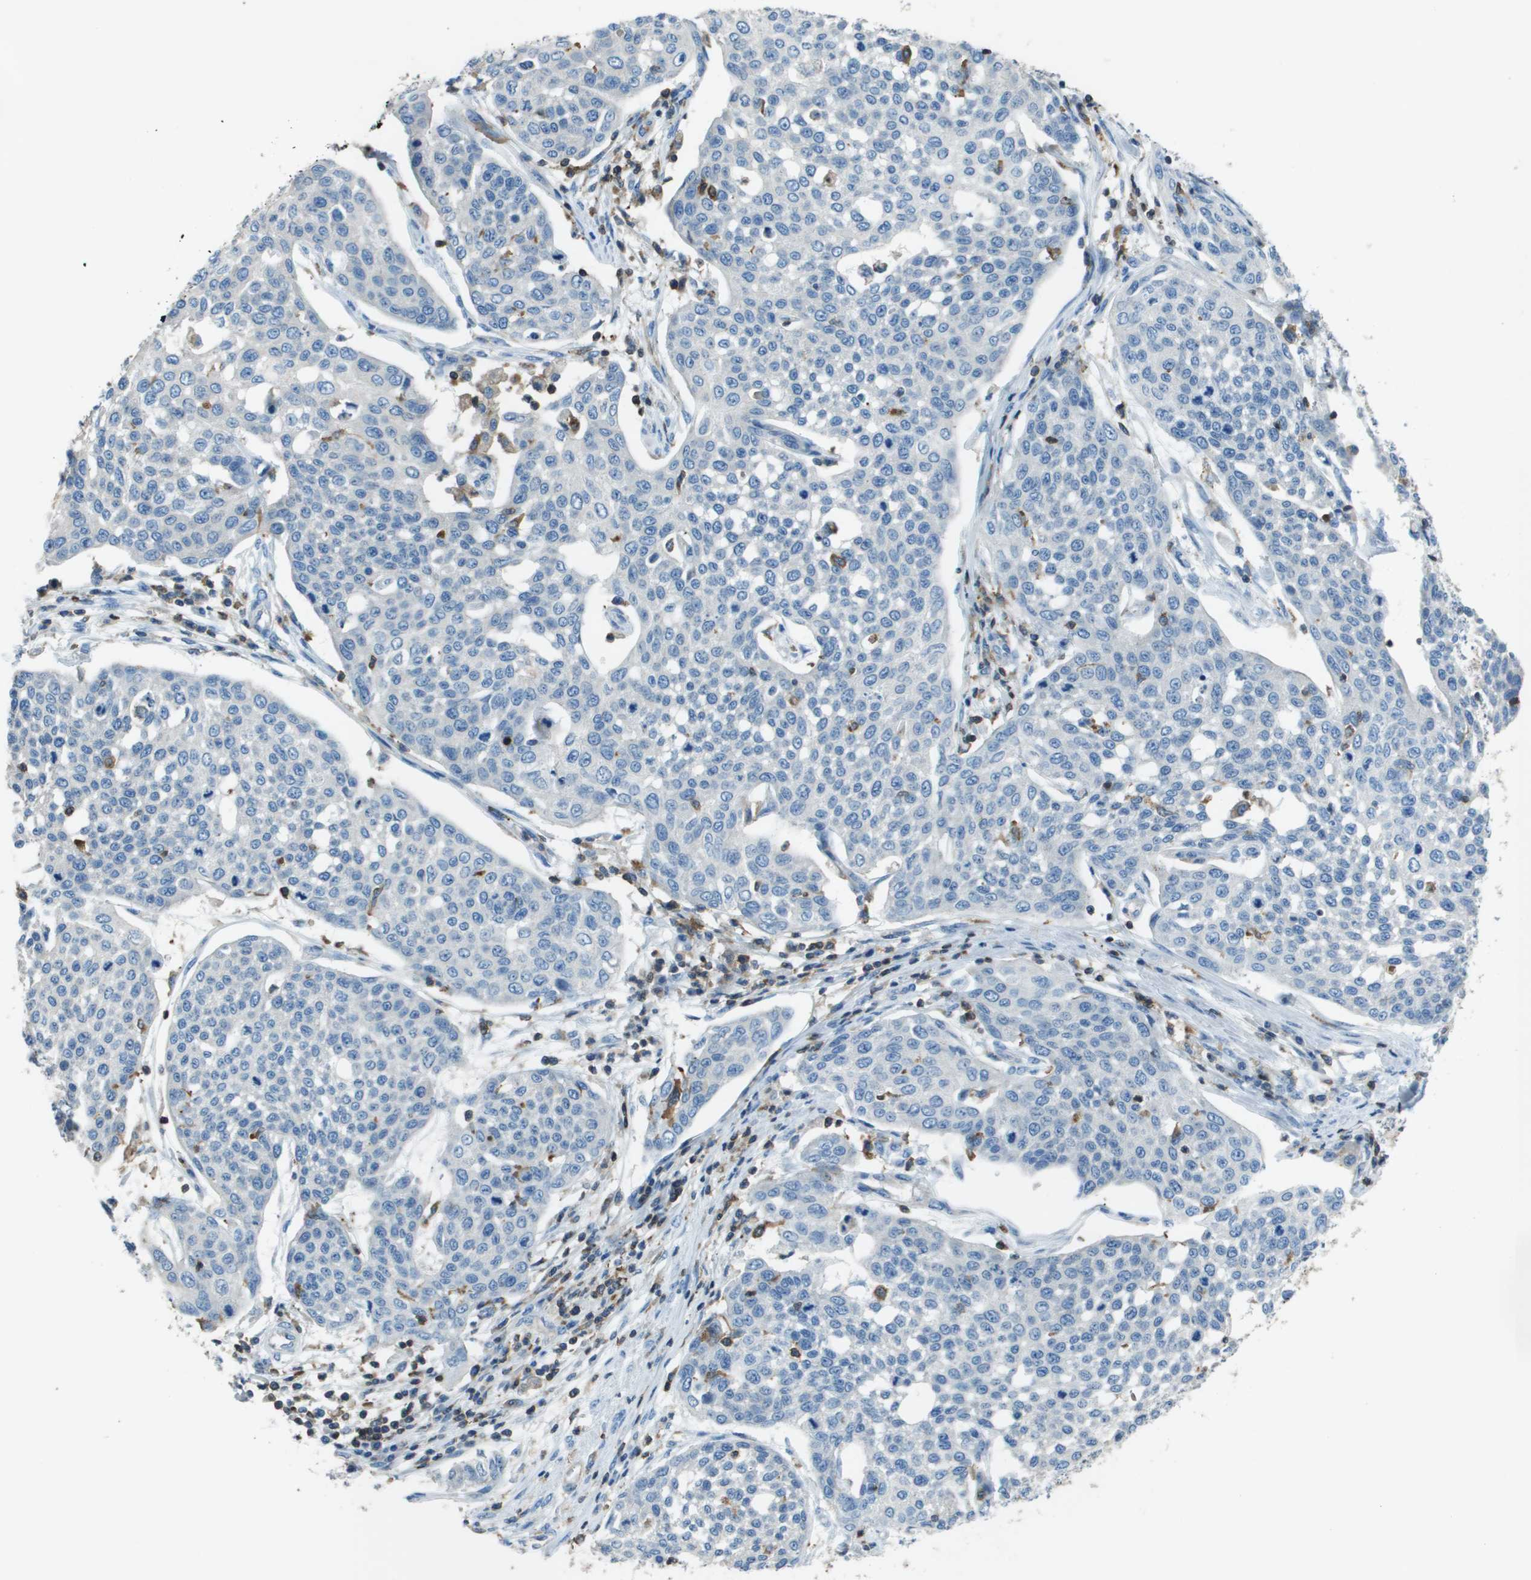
{"staining": {"intensity": "negative", "quantity": "none", "location": "none"}, "tissue": "cervical cancer", "cell_type": "Tumor cells", "image_type": "cancer", "snomed": [{"axis": "morphology", "description": "Squamous cell carcinoma, NOS"}, {"axis": "topography", "description": "Cervix"}], "caption": "High power microscopy histopathology image of an immunohistochemistry photomicrograph of cervical squamous cell carcinoma, revealing no significant staining in tumor cells.", "gene": "APBB1IP", "patient": {"sex": "female", "age": 34}}